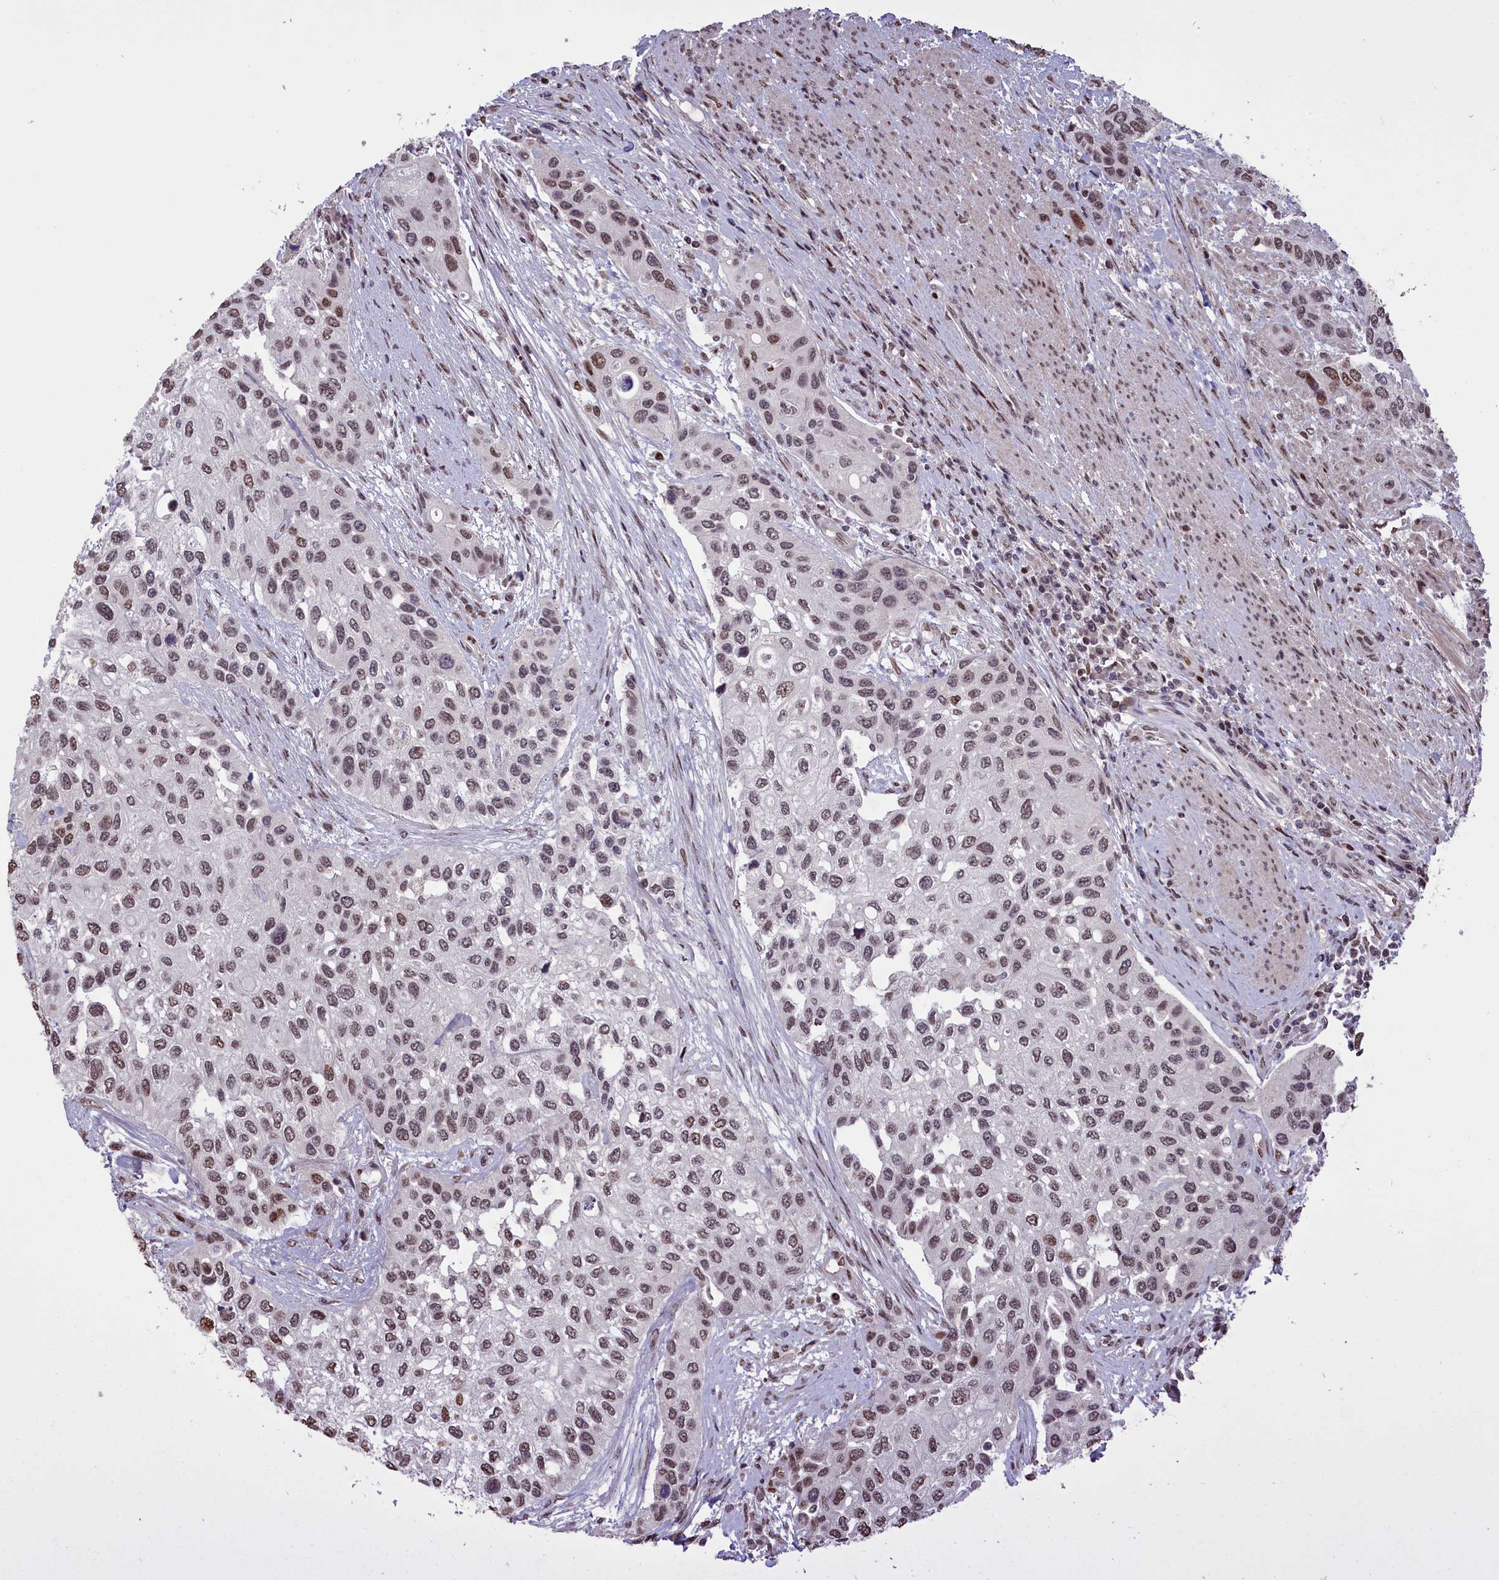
{"staining": {"intensity": "moderate", "quantity": "25%-75%", "location": "nuclear"}, "tissue": "urothelial cancer", "cell_type": "Tumor cells", "image_type": "cancer", "snomed": [{"axis": "morphology", "description": "Normal tissue, NOS"}, {"axis": "morphology", "description": "Urothelial carcinoma, High grade"}, {"axis": "topography", "description": "Vascular tissue"}, {"axis": "topography", "description": "Urinary bladder"}], "caption": "Tumor cells exhibit moderate nuclear expression in about 25%-75% of cells in urothelial cancer.", "gene": "RELB", "patient": {"sex": "female", "age": 56}}